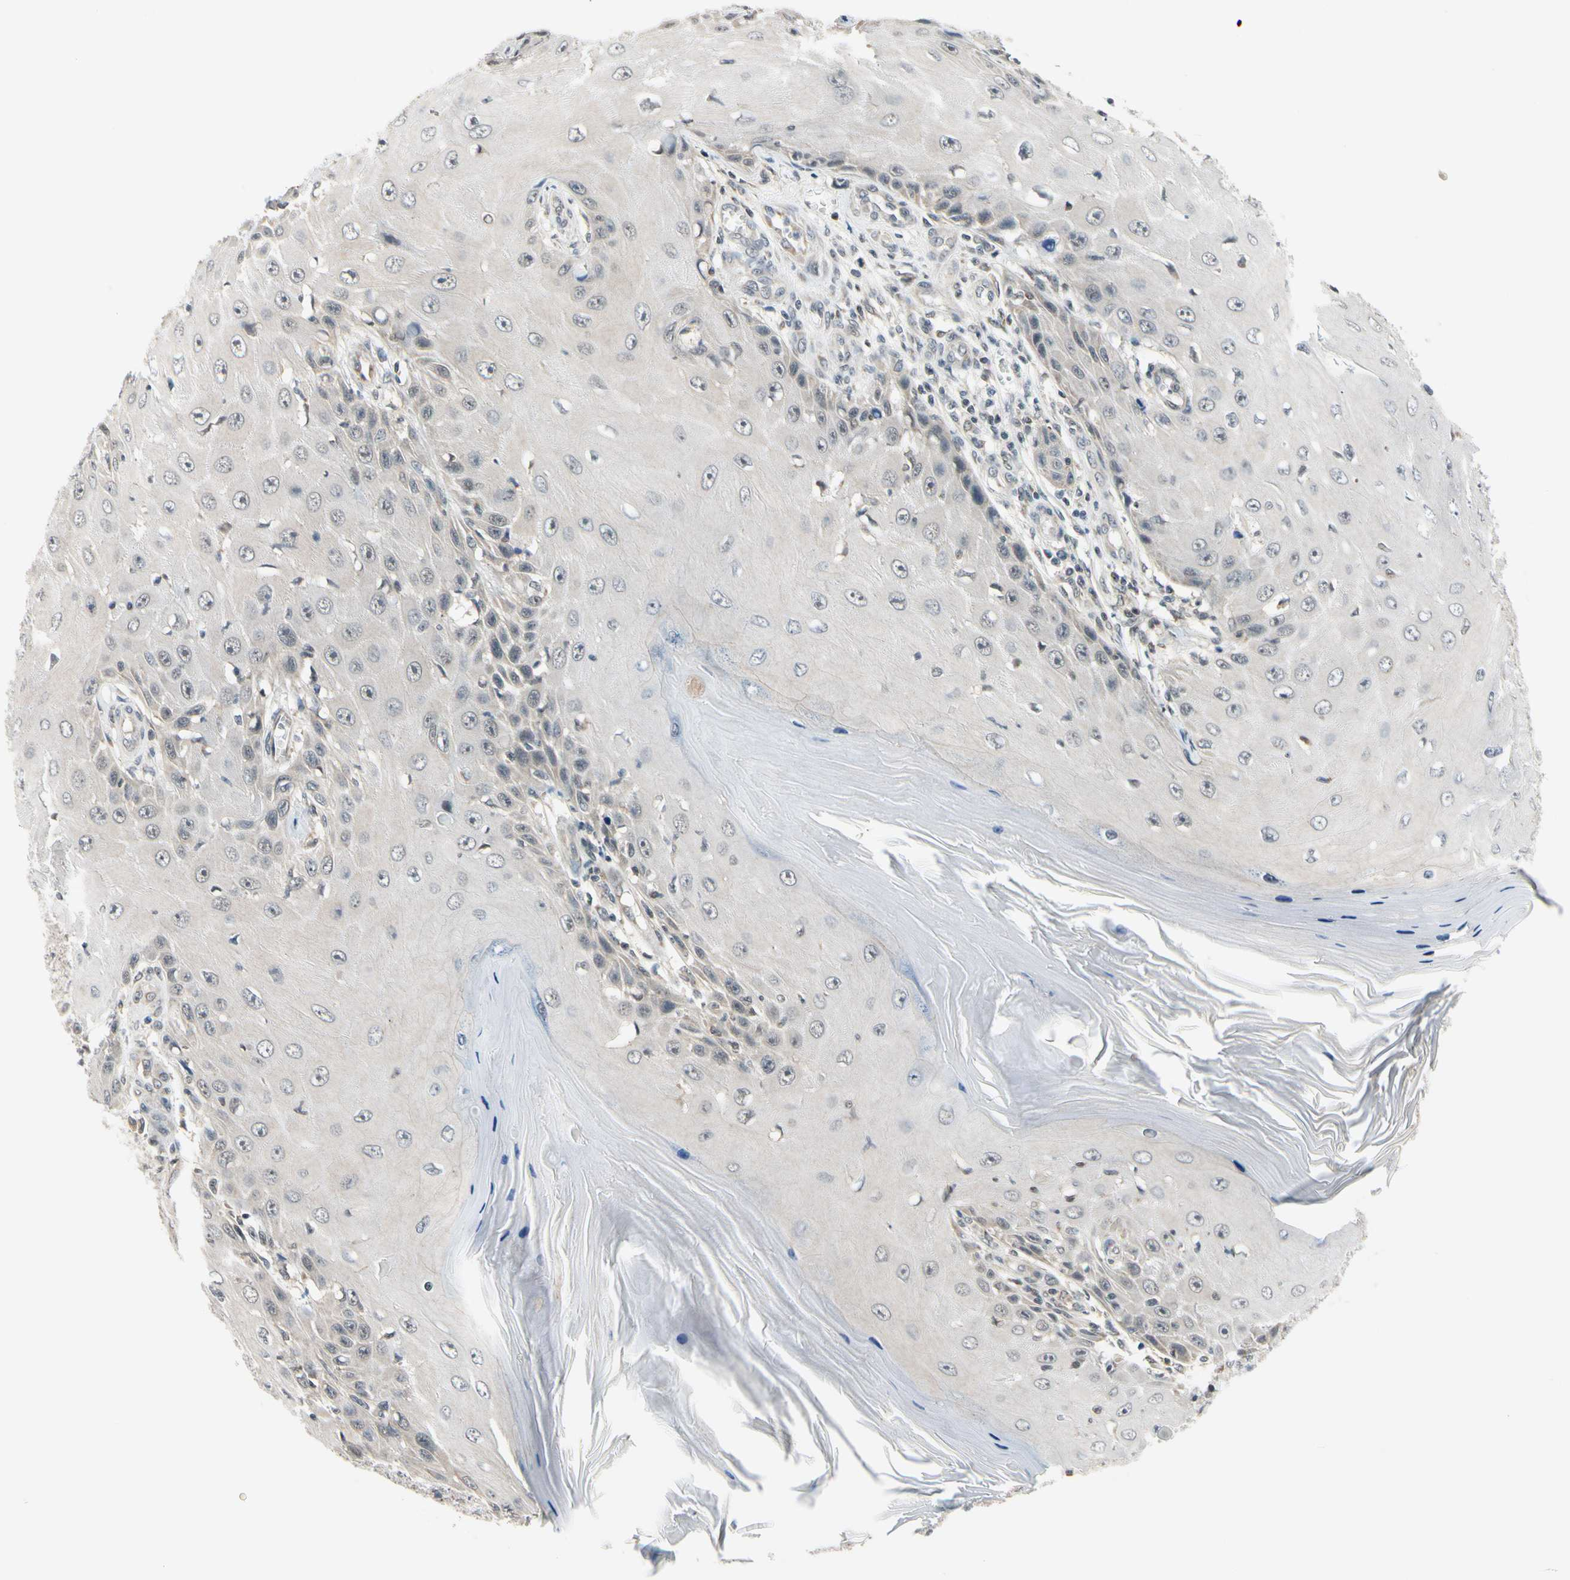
{"staining": {"intensity": "negative", "quantity": "none", "location": "none"}, "tissue": "skin cancer", "cell_type": "Tumor cells", "image_type": "cancer", "snomed": [{"axis": "morphology", "description": "Squamous cell carcinoma, NOS"}, {"axis": "topography", "description": "Skin"}], "caption": "Skin squamous cell carcinoma stained for a protein using immunohistochemistry shows no expression tumor cells.", "gene": "TAF12", "patient": {"sex": "female", "age": 73}}